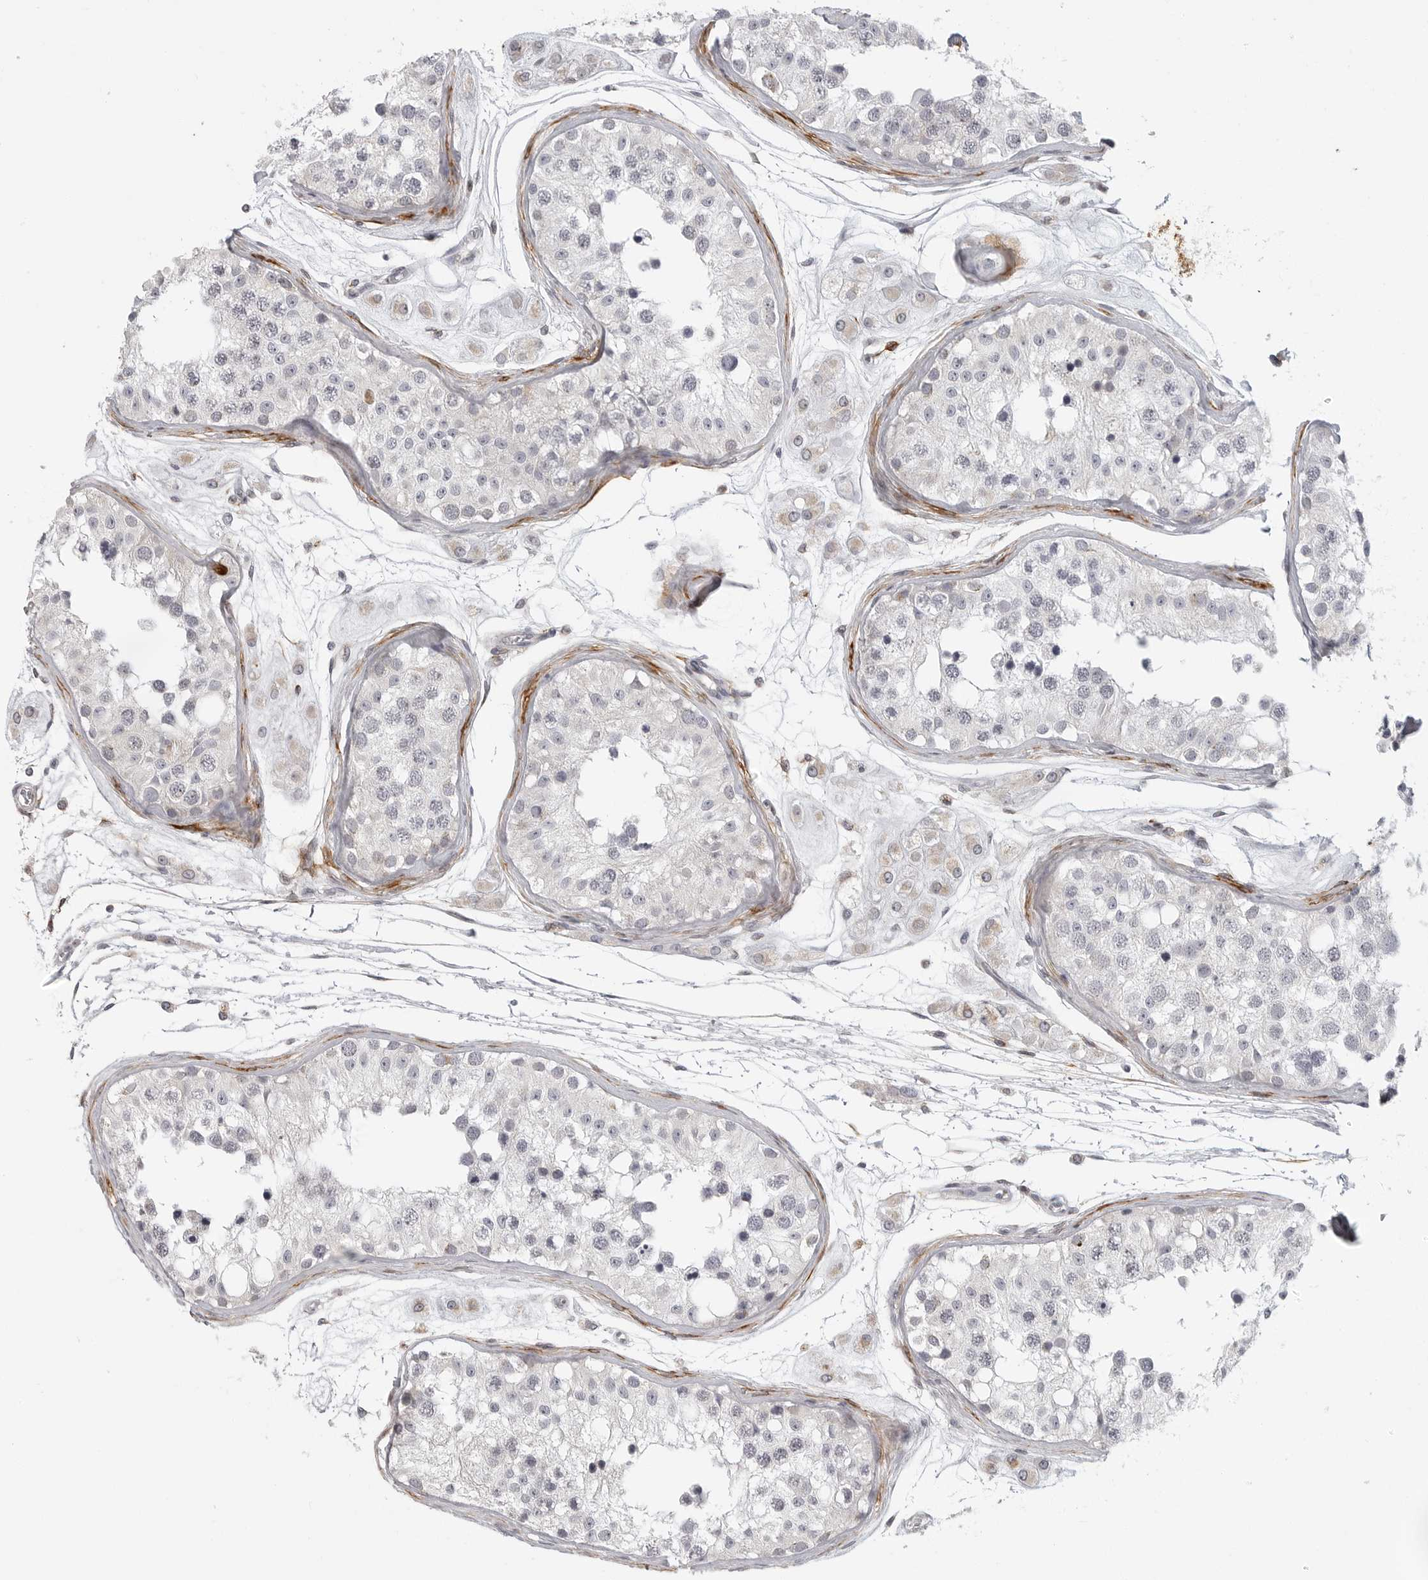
{"staining": {"intensity": "negative", "quantity": "none", "location": "none"}, "tissue": "testis", "cell_type": "Cells in seminiferous ducts", "image_type": "normal", "snomed": [{"axis": "morphology", "description": "Normal tissue, NOS"}, {"axis": "morphology", "description": "Adenocarcinoma, metastatic, NOS"}, {"axis": "topography", "description": "Testis"}], "caption": "Immunohistochemistry micrograph of normal testis: human testis stained with DAB (3,3'-diaminobenzidine) exhibits no significant protein expression in cells in seminiferous ducts.", "gene": "MAP7D1", "patient": {"sex": "male", "age": 26}}